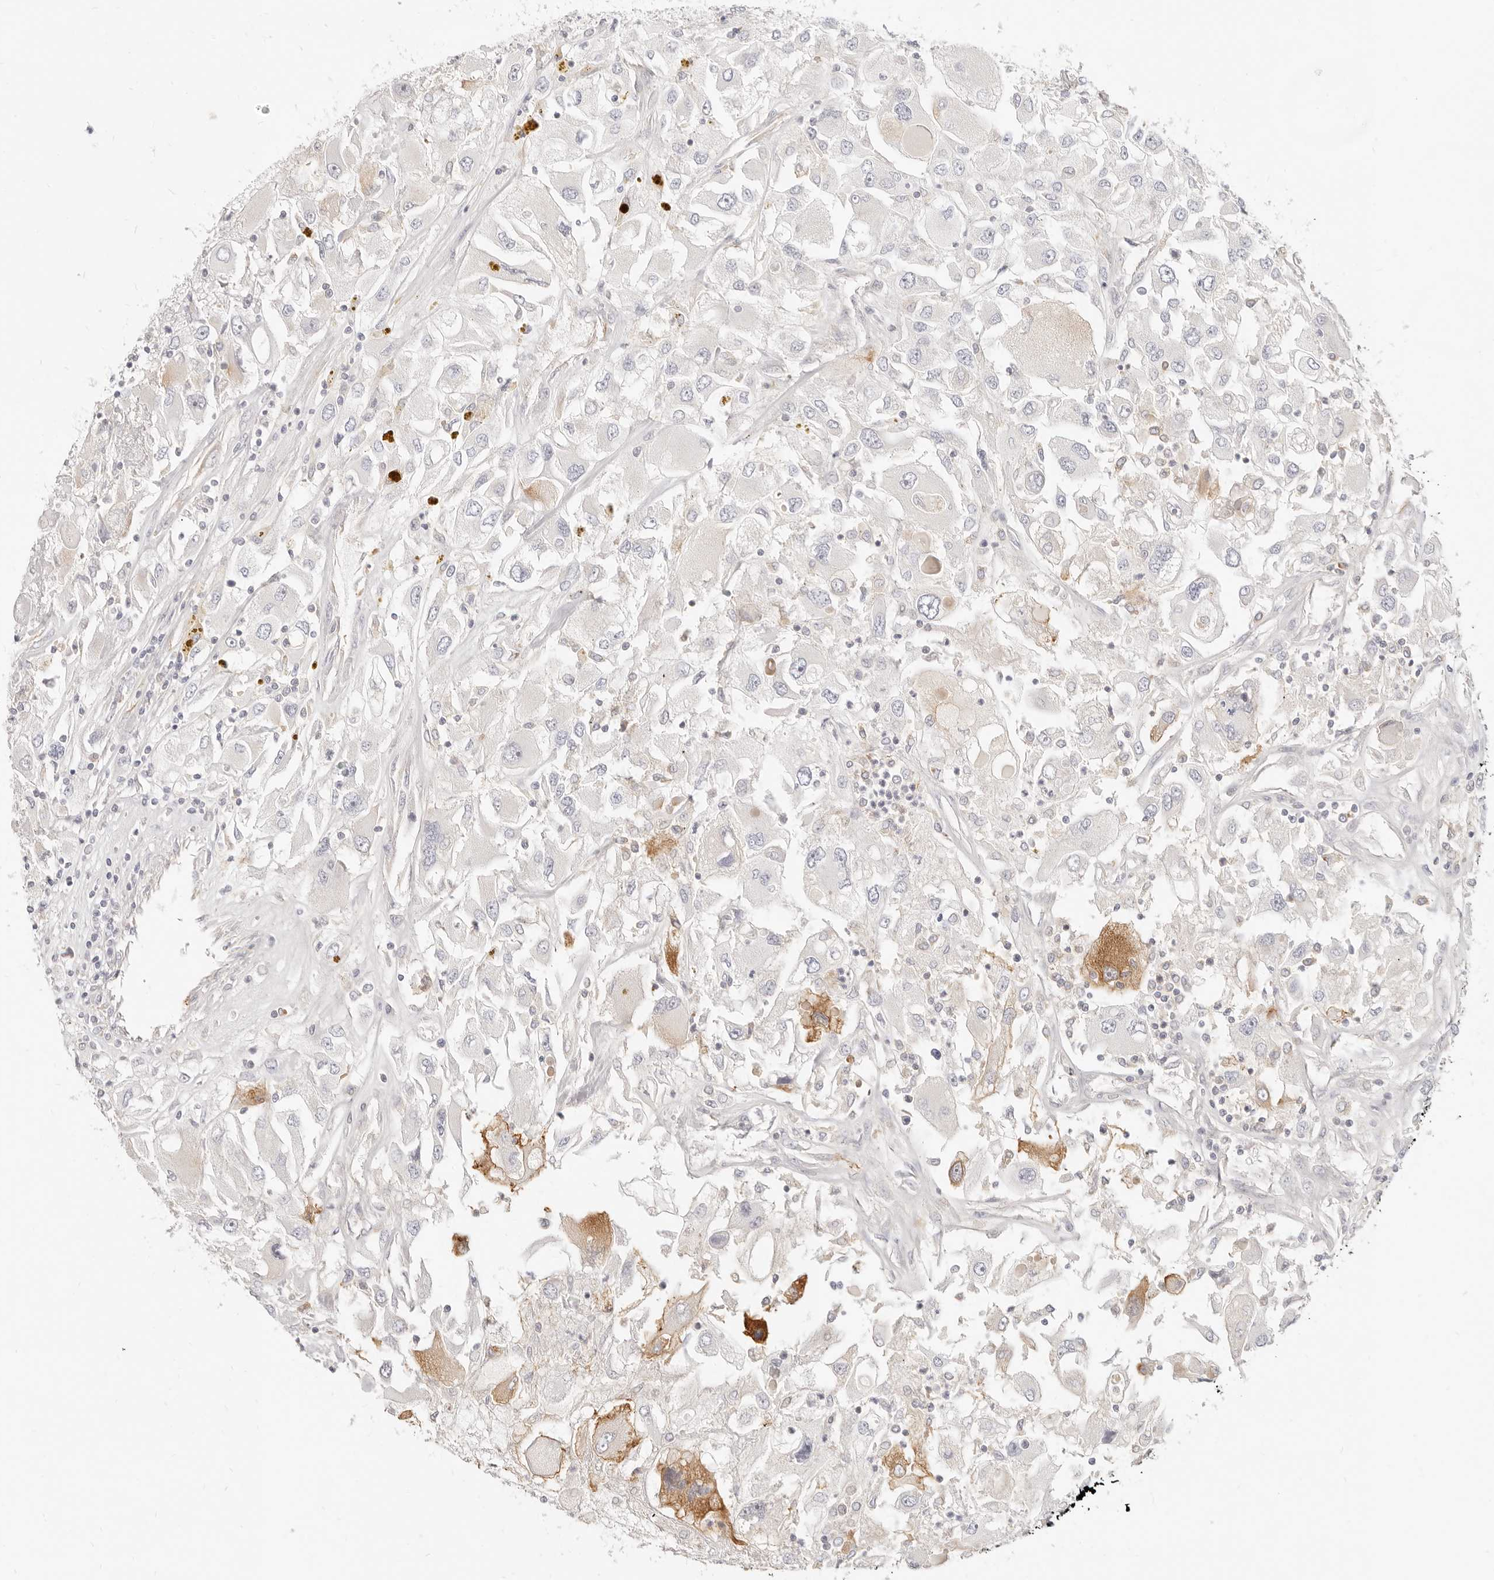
{"staining": {"intensity": "moderate", "quantity": "<25%", "location": "cytoplasmic/membranous"}, "tissue": "renal cancer", "cell_type": "Tumor cells", "image_type": "cancer", "snomed": [{"axis": "morphology", "description": "Adenocarcinoma, NOS"}, {"axis": "topography", "description": "Kidney"}], "caption": "Renal cancer (adenocarcinoma) stained with DAB (3,3'-diaminobenzidine) immunohistochemistry demonstrates low levels of moderate cytoplasmic/membranous staining in approximately <25% of tumor cells.", "gene": "LTB4R2", "patient": {"sex": "female", "age": 52}}